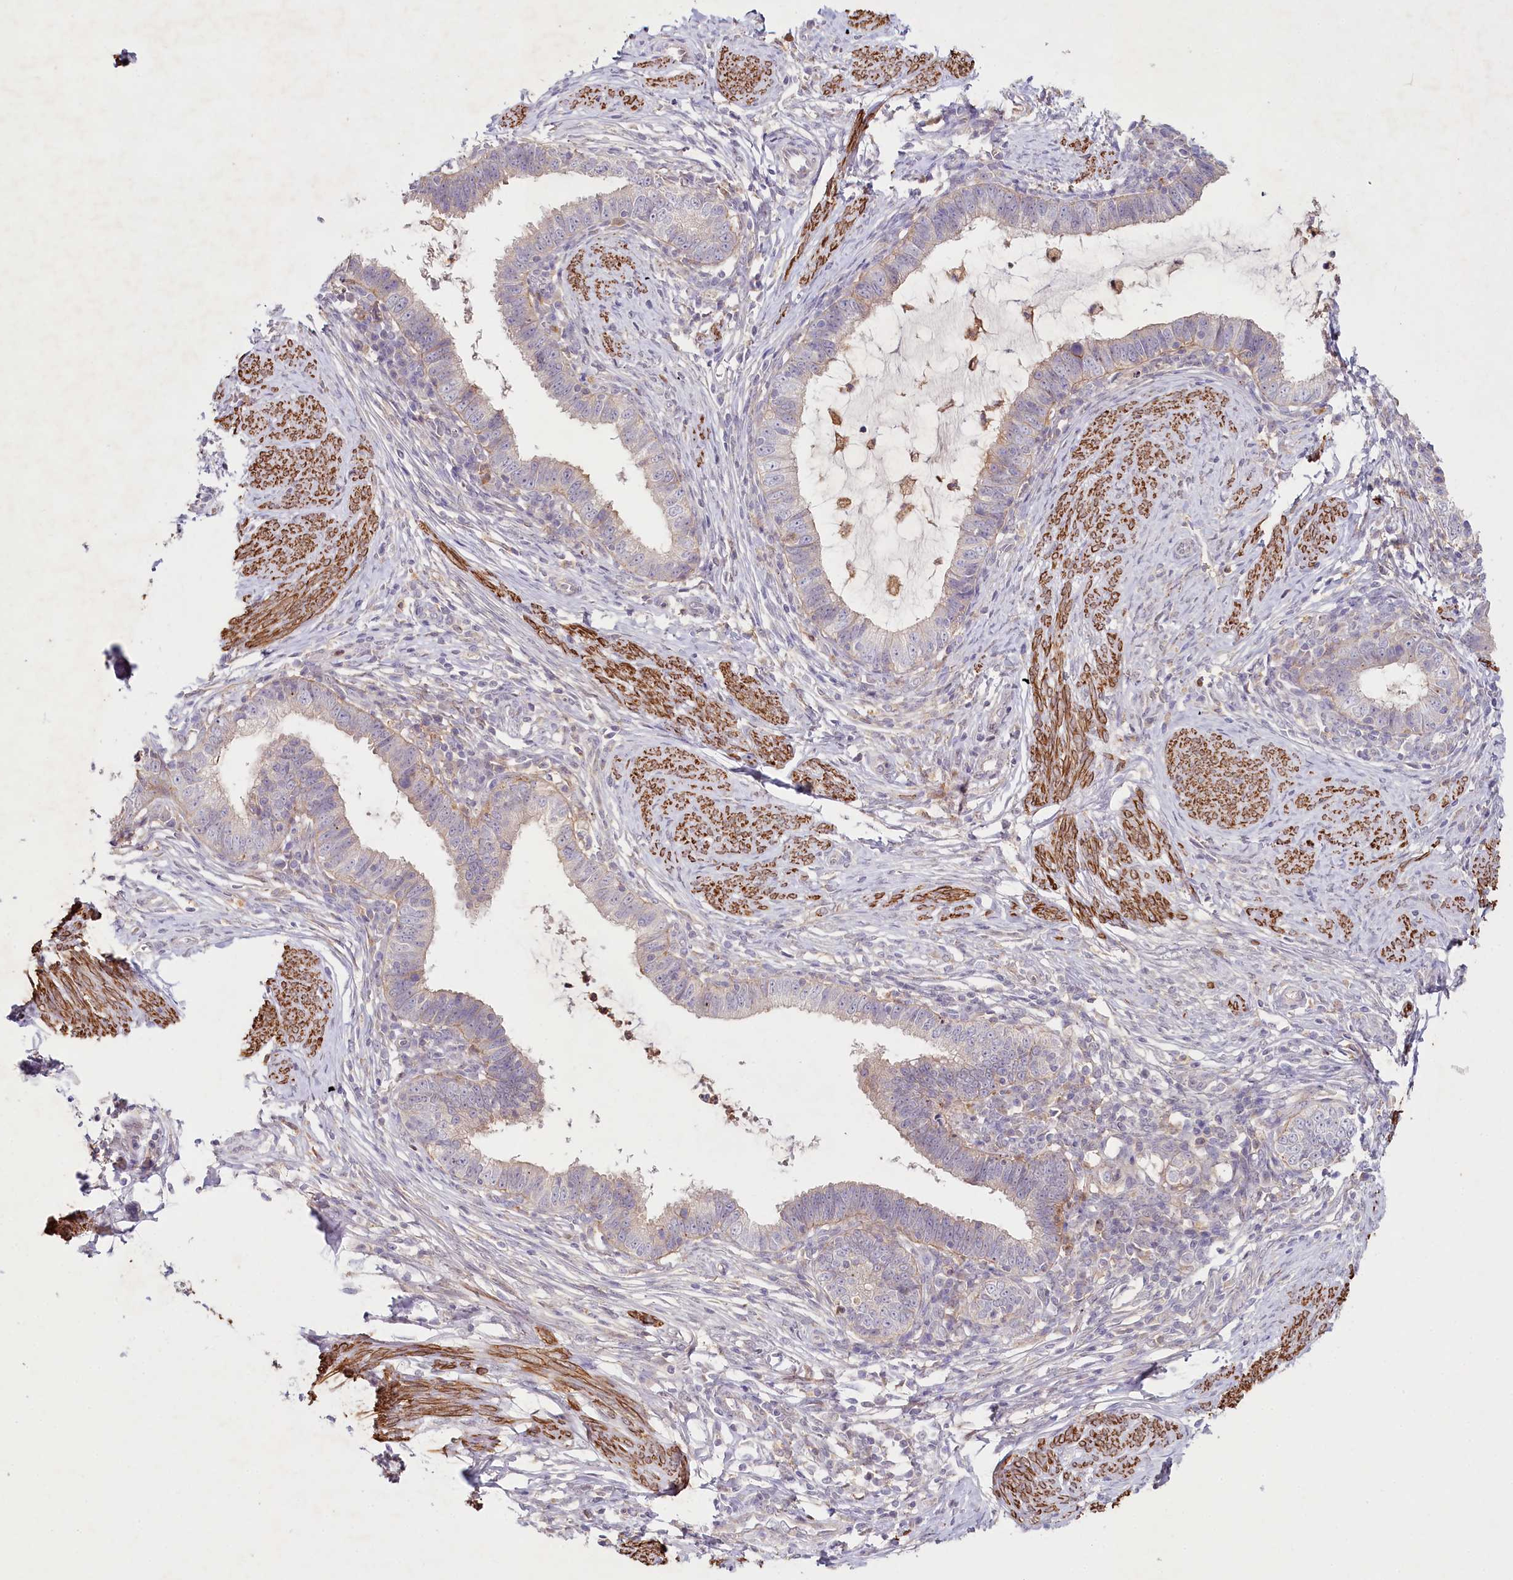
{"staining": {"intensity": "weak", "quantity": "<25%", "location": "cytoplasmic/membranous"}, "tissue": "cervical cancer", "cell_type": "Tumor cells", "image_type": "cancer", "snomed": [{"axis": "morphology", "description": "Adenocarcinoma, NOS"}, {"axis": "topography", "description": "Cervix"}], "caption": "There is no significant expression in tumor cells of cervical adenocarcinoma. (DAB immunohistochemistry (IHC) visualized using brightfield microscopy, high magnification).", "gene": "ALDH3B1", "patient": {"sex": "female", "age": 36}}